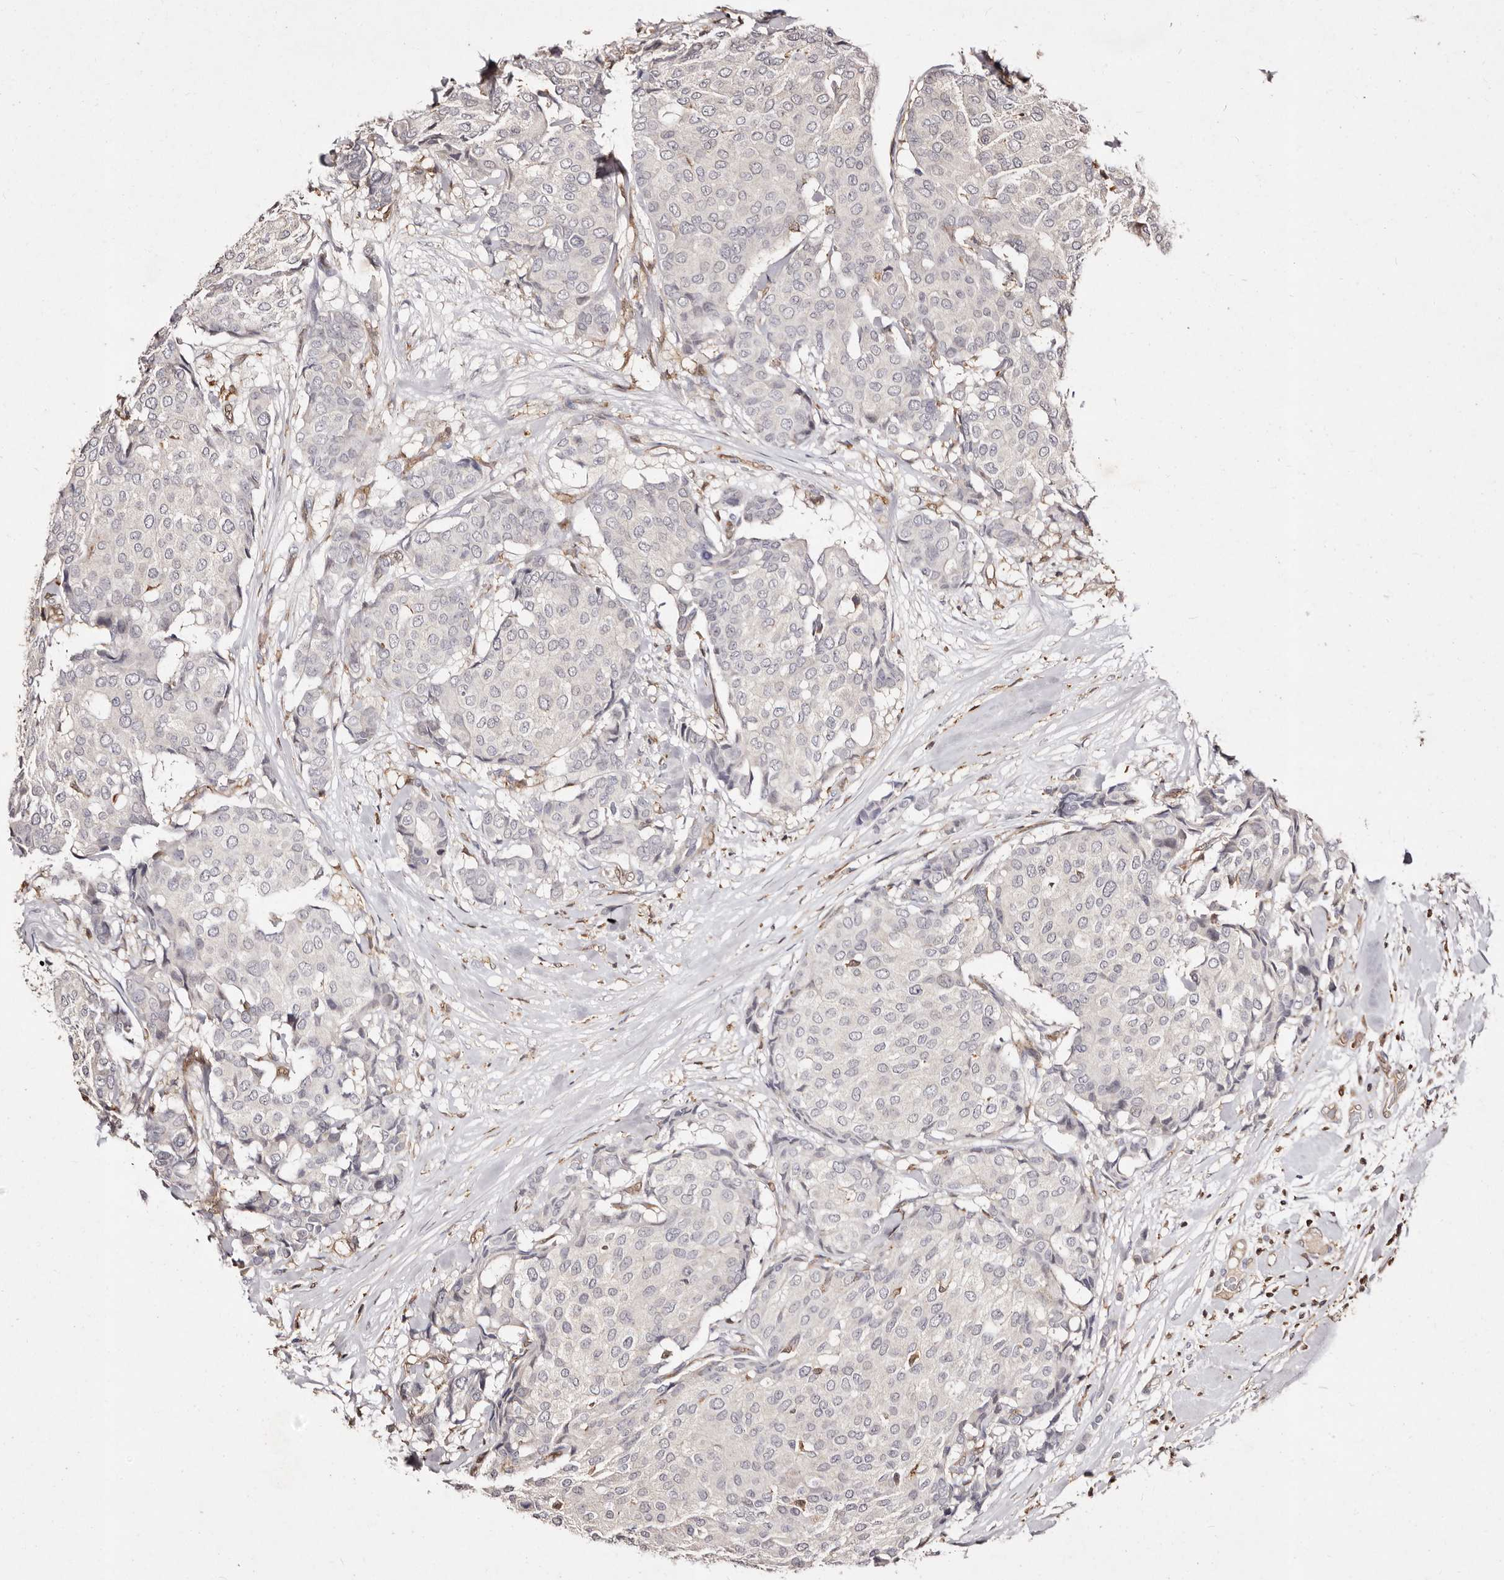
{"staining": {"intensity": "negative", "quantity": "none", "location": "none"}, "tissue": "breast cancer", "cell_type": "Tumor cells", "image_type": "cancer", "snomed": [{"axis": "morphology", "description": "Duct carcinoma"}, {"axis": "topography", "description": "Breast"}], "caption": "A histopathology image of infiltrating ductal carcinoma (breast) stained for a protein shows no brown staining in tumor cells. (DAB (3,3'-diaminobenzidine) IHC visualized using brightfield microscopy, high magnification).", "gene": "GIMAP4", "patient": {"sex": "female", "age": 75}}